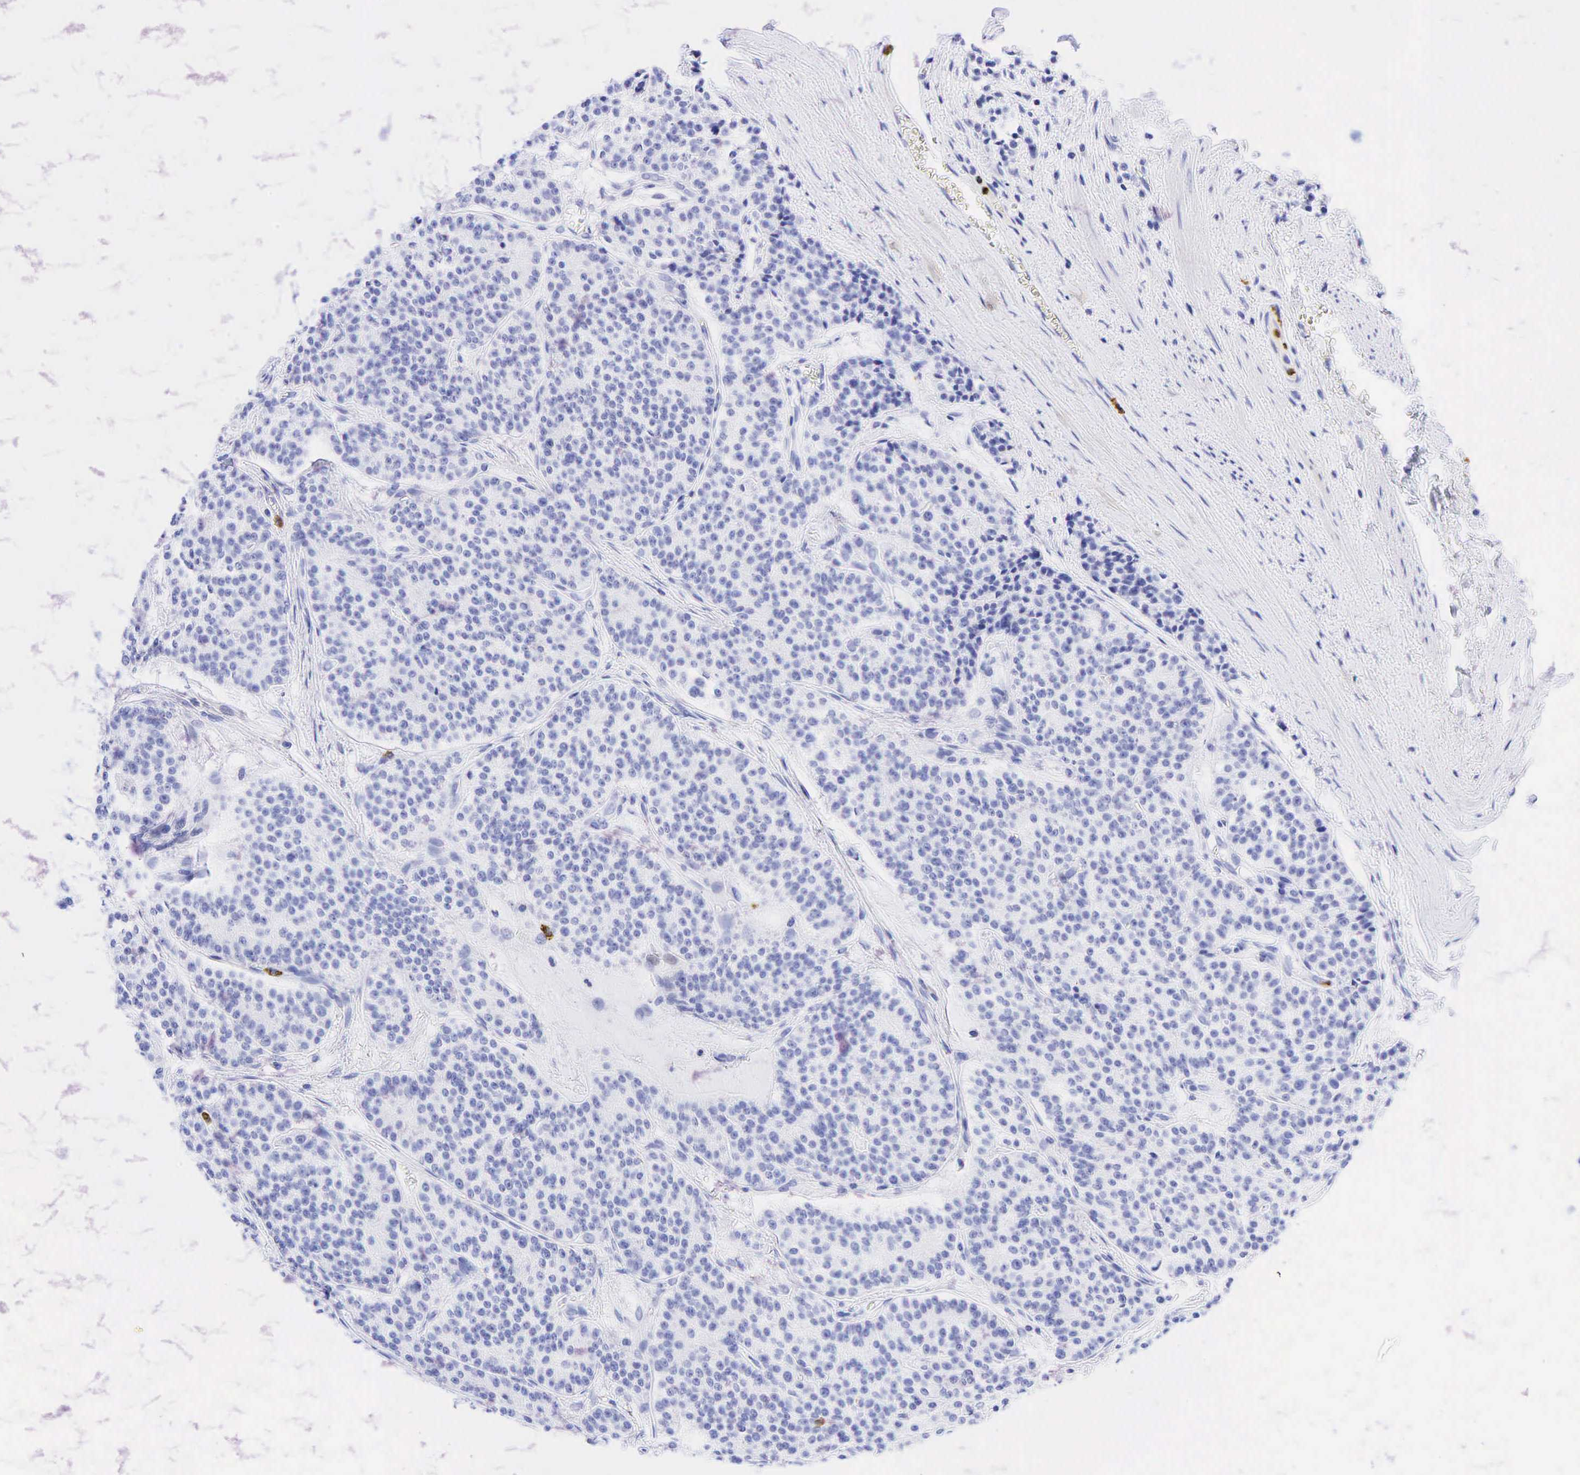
{"staining": {"intensity": "negative", "quantity": "none", "location": "none"}, "tissue": "carcinoid", "cell_type": "Tumor cells", "image_type": "cancer", "snomed": [{"axis": "morphology", "description": "Carcinoid, malignant, NOS"}, {"axis": "topography", "description": "Stomach"}], "caption": "This image is of carcinoid stained with immunohistochemistry to label a protein in brown with the nuclei are counter-stained blue. There is no staining in tumor cells.", "gene": "FUT4", "patient": {"sex": "female", "age": 76}}